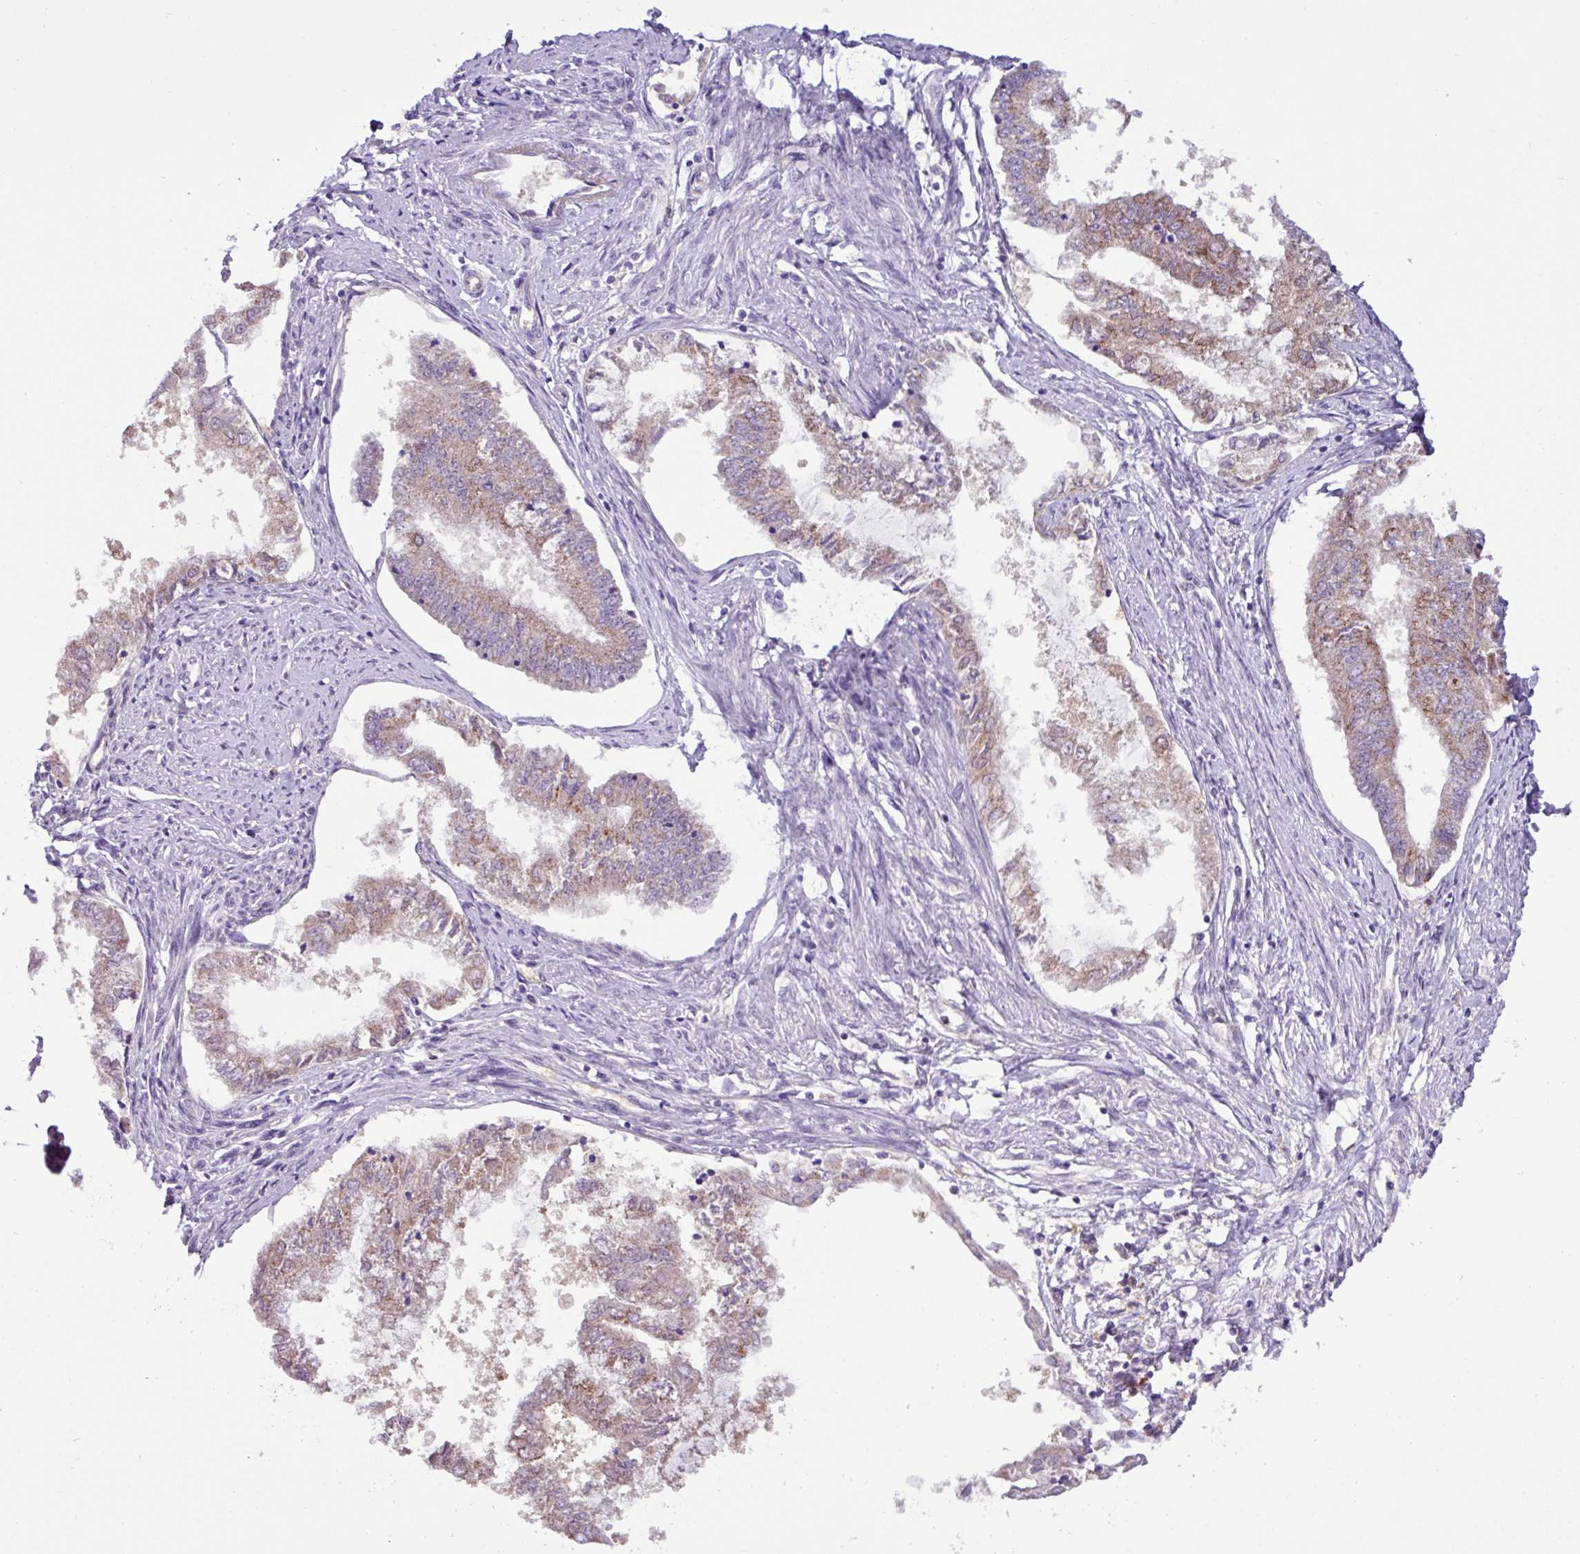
{"staining": {"intensity": "moderate", "quantity": ">75%", "location": "cytoplasmic/membranous"}, "tissue": "endometrial cancer", "cell_type": "Tumor cells", "image_type": "cancer", "snomed": [{"axis": "morphology", "description": "Adenocarcinoma, NOS"}, {"axis": "topography", "description": "Endometrium"}], "caption": "DAB immunohistochemical staining of human adenocarcinoma (endometrial) displays moderate cytoplasmic/membranous protein staining in about >75% of tumor cells.", "gene": "TONSL", "patient": {"sex": "female", "age": 76}}